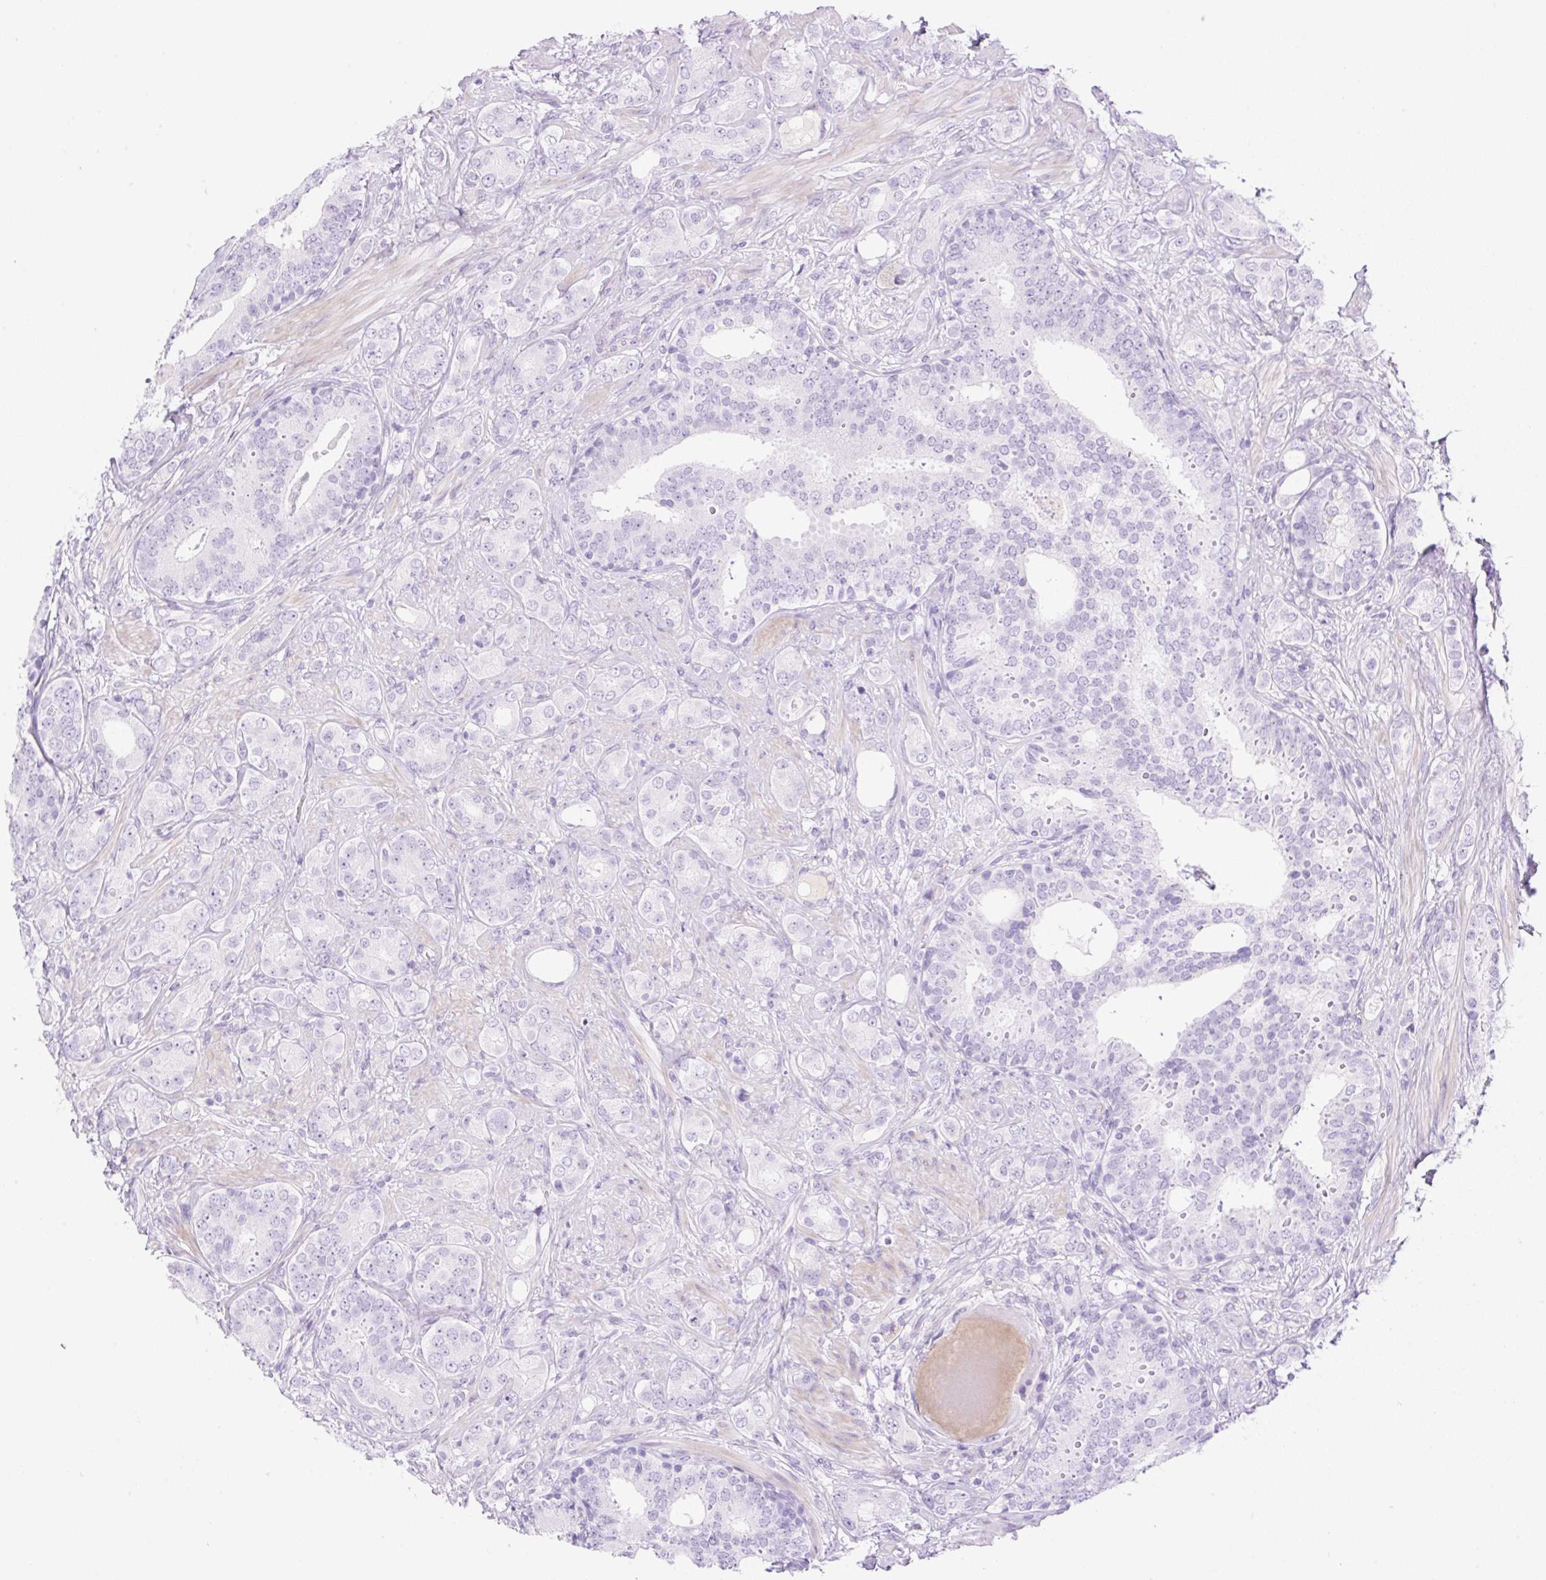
{"staining": {"intensity": "negative", "quantity": "none", "location": "none"}, "tissue": "prostate cancer", "cell_type": "Tumor cells", "image_type": "cancer", "snomed": [{"axis": "morphology", "description": "Adenocarcinoma, High grade"}, {"axis": "topography", "description": "Prostate"}], "caption": "This histopathology image is of adenocarcinoma (high-grade) (prostate) stained with IHC to label a protein in brown with the nuclei are counter-stained blue. There is no expression in tumor cells.", "gene": "PALM3", "patient": {"sex": "male", "age": 62}}